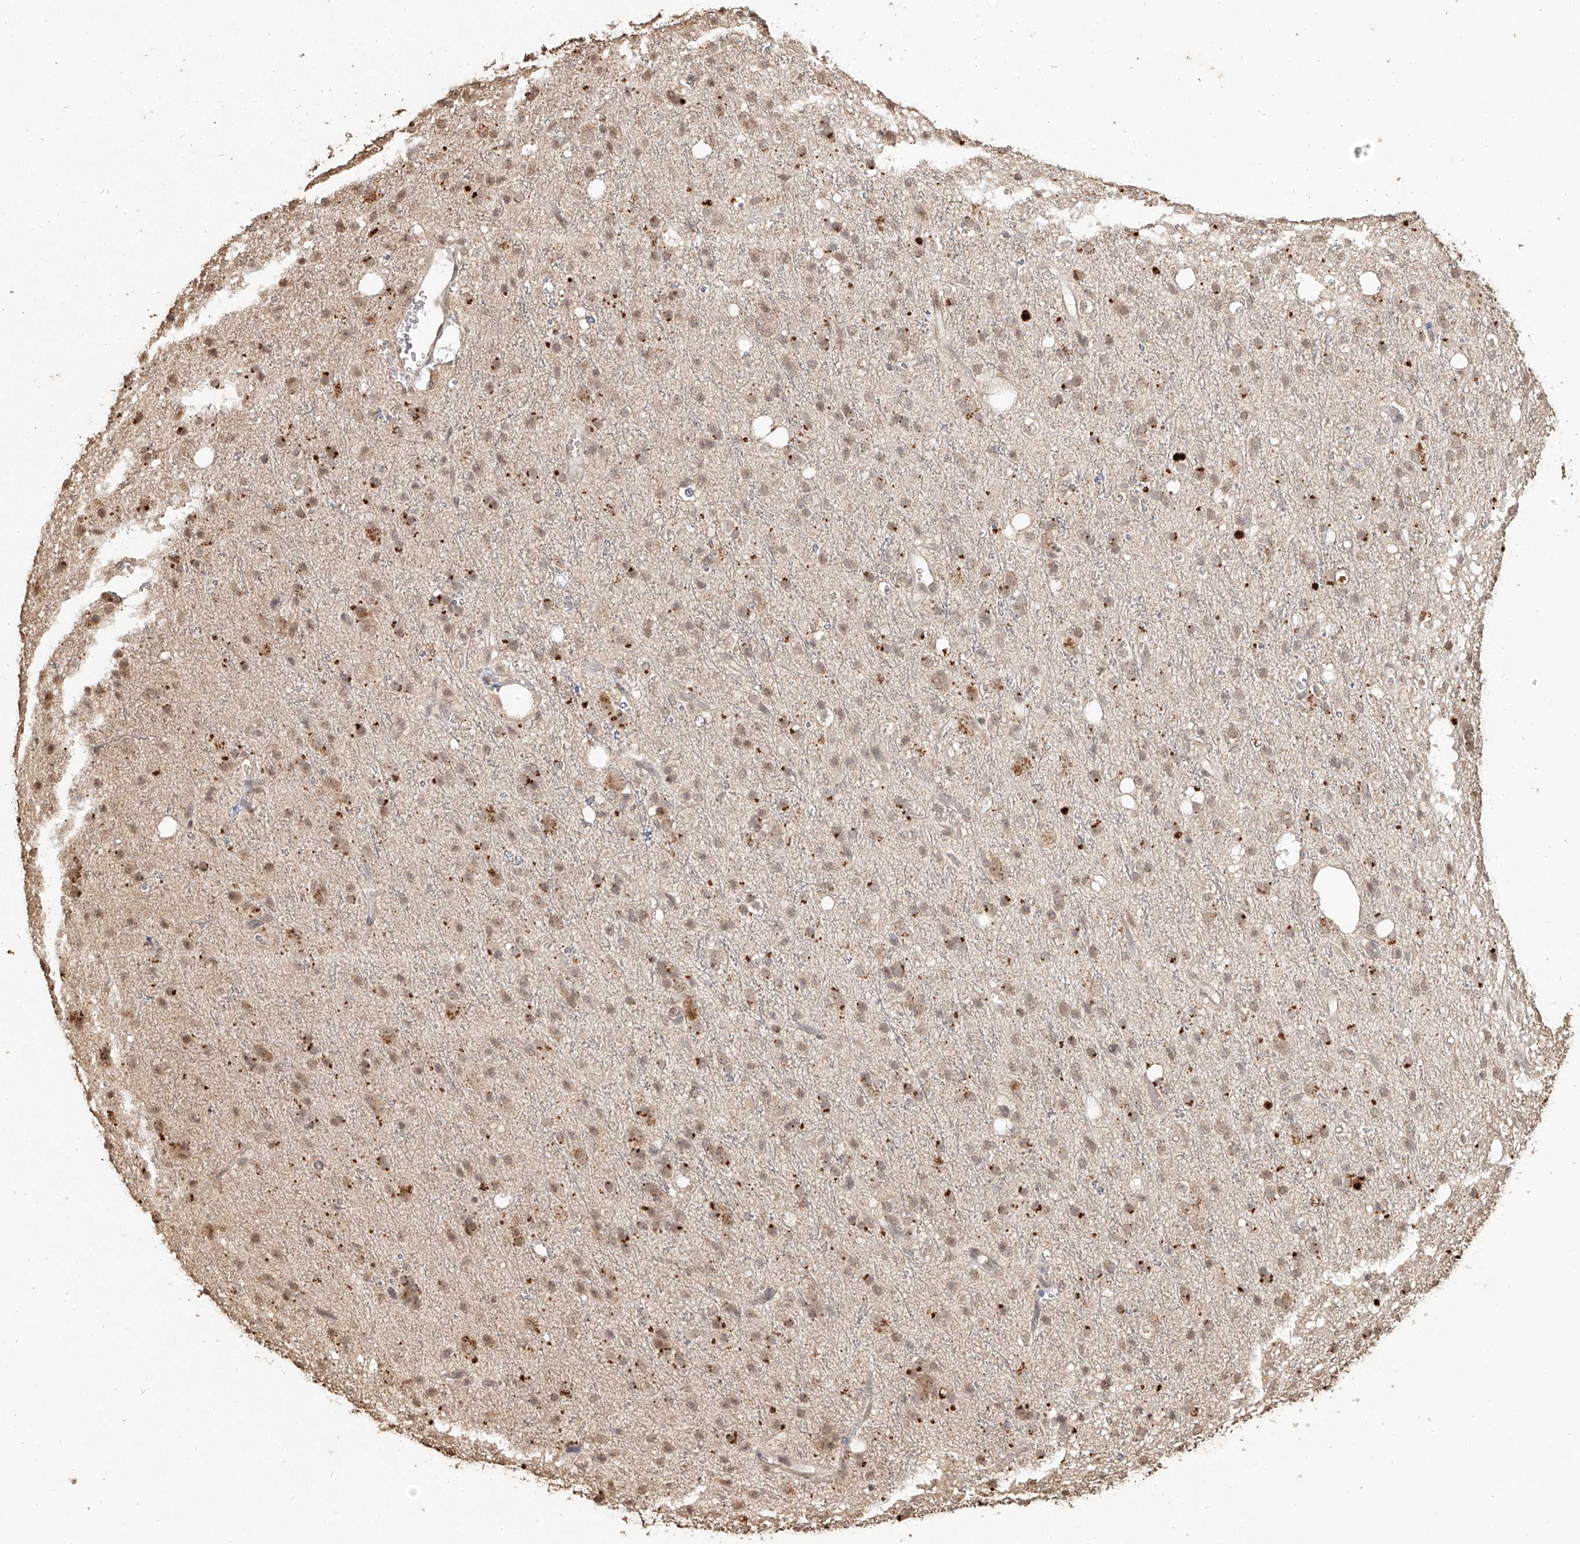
{"staining": {"intensity": "moderate", "quantity": ">75%", "location": "nuclear"}, "tissue": "glioma", "cell_type": "Tumor cells", "image_type": "cancer", "snomed": [{"axis": "morphology", "description": "Glioma, malignant, High grade"}, {"axis": "topography", "description": "Brain"}], "caption": "DAB immunohistochemical staining of human glioma demonstrates moderate nuclear protein staining in about >75% of tumor cells.", "gene": "UBE2K", "patient": {"sex": "male", "age": 47}}